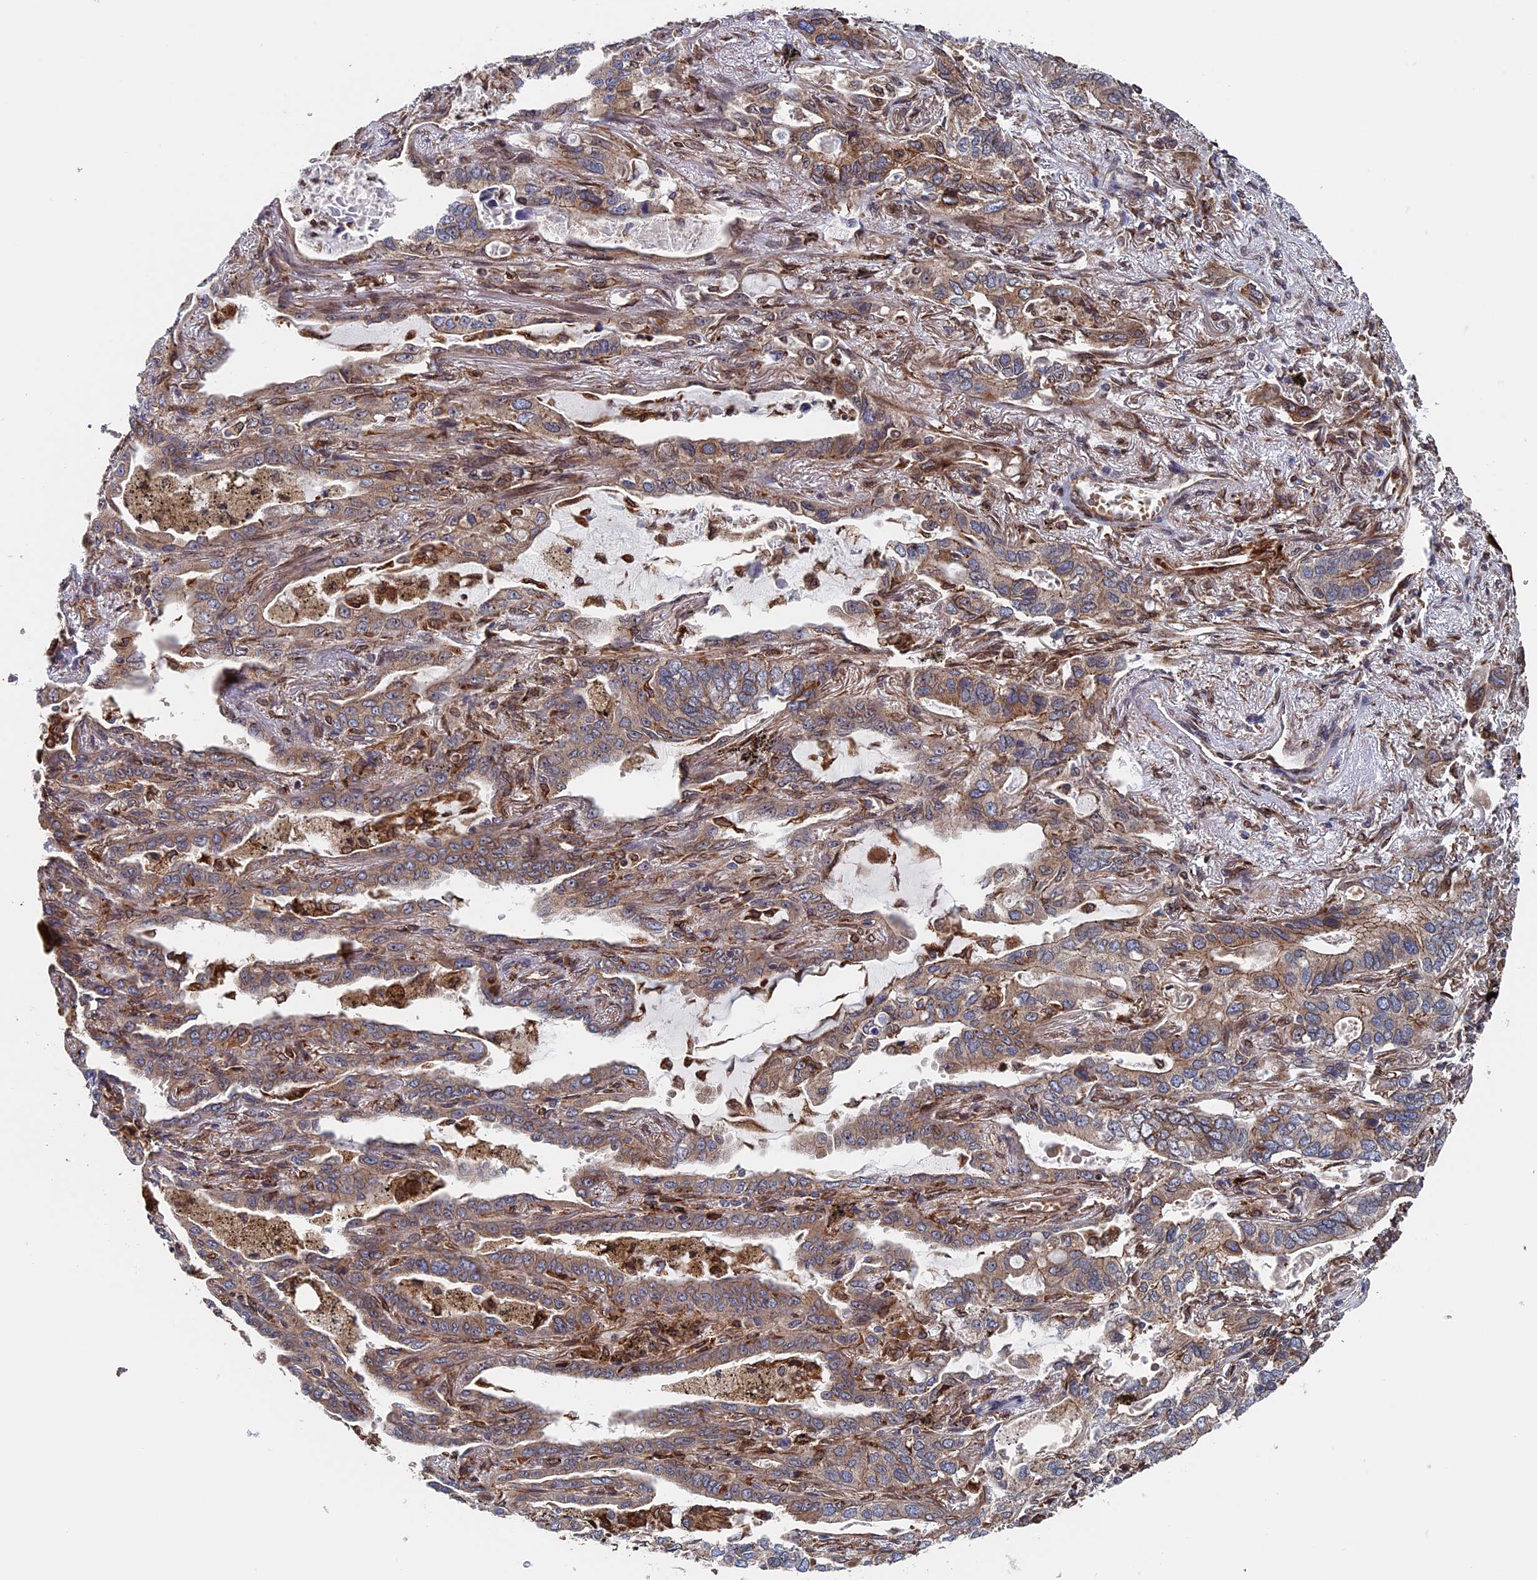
{"staining": {"intensity": "moderate", "quantity": ">75%", "location": "cytoplasmic/membranous"}, "tissue": "lung cancer", "cell_type": "Tumor cells", "image_type": "cancer", "snomed": [{"axis": "morphology", "description": "Adenocarcinoma, NOS"}, {"axis": "topography", "description": "Lung"}], "caption": "Lung cancer (adenocarcinoma) stained for a protein (brown) demonstrates moderate cytoplasmic/membranous positive expression in approximately >75% of tumor cells.", "gene": "RPUSD1", "patient": {"sex": "male", "age": 67}}